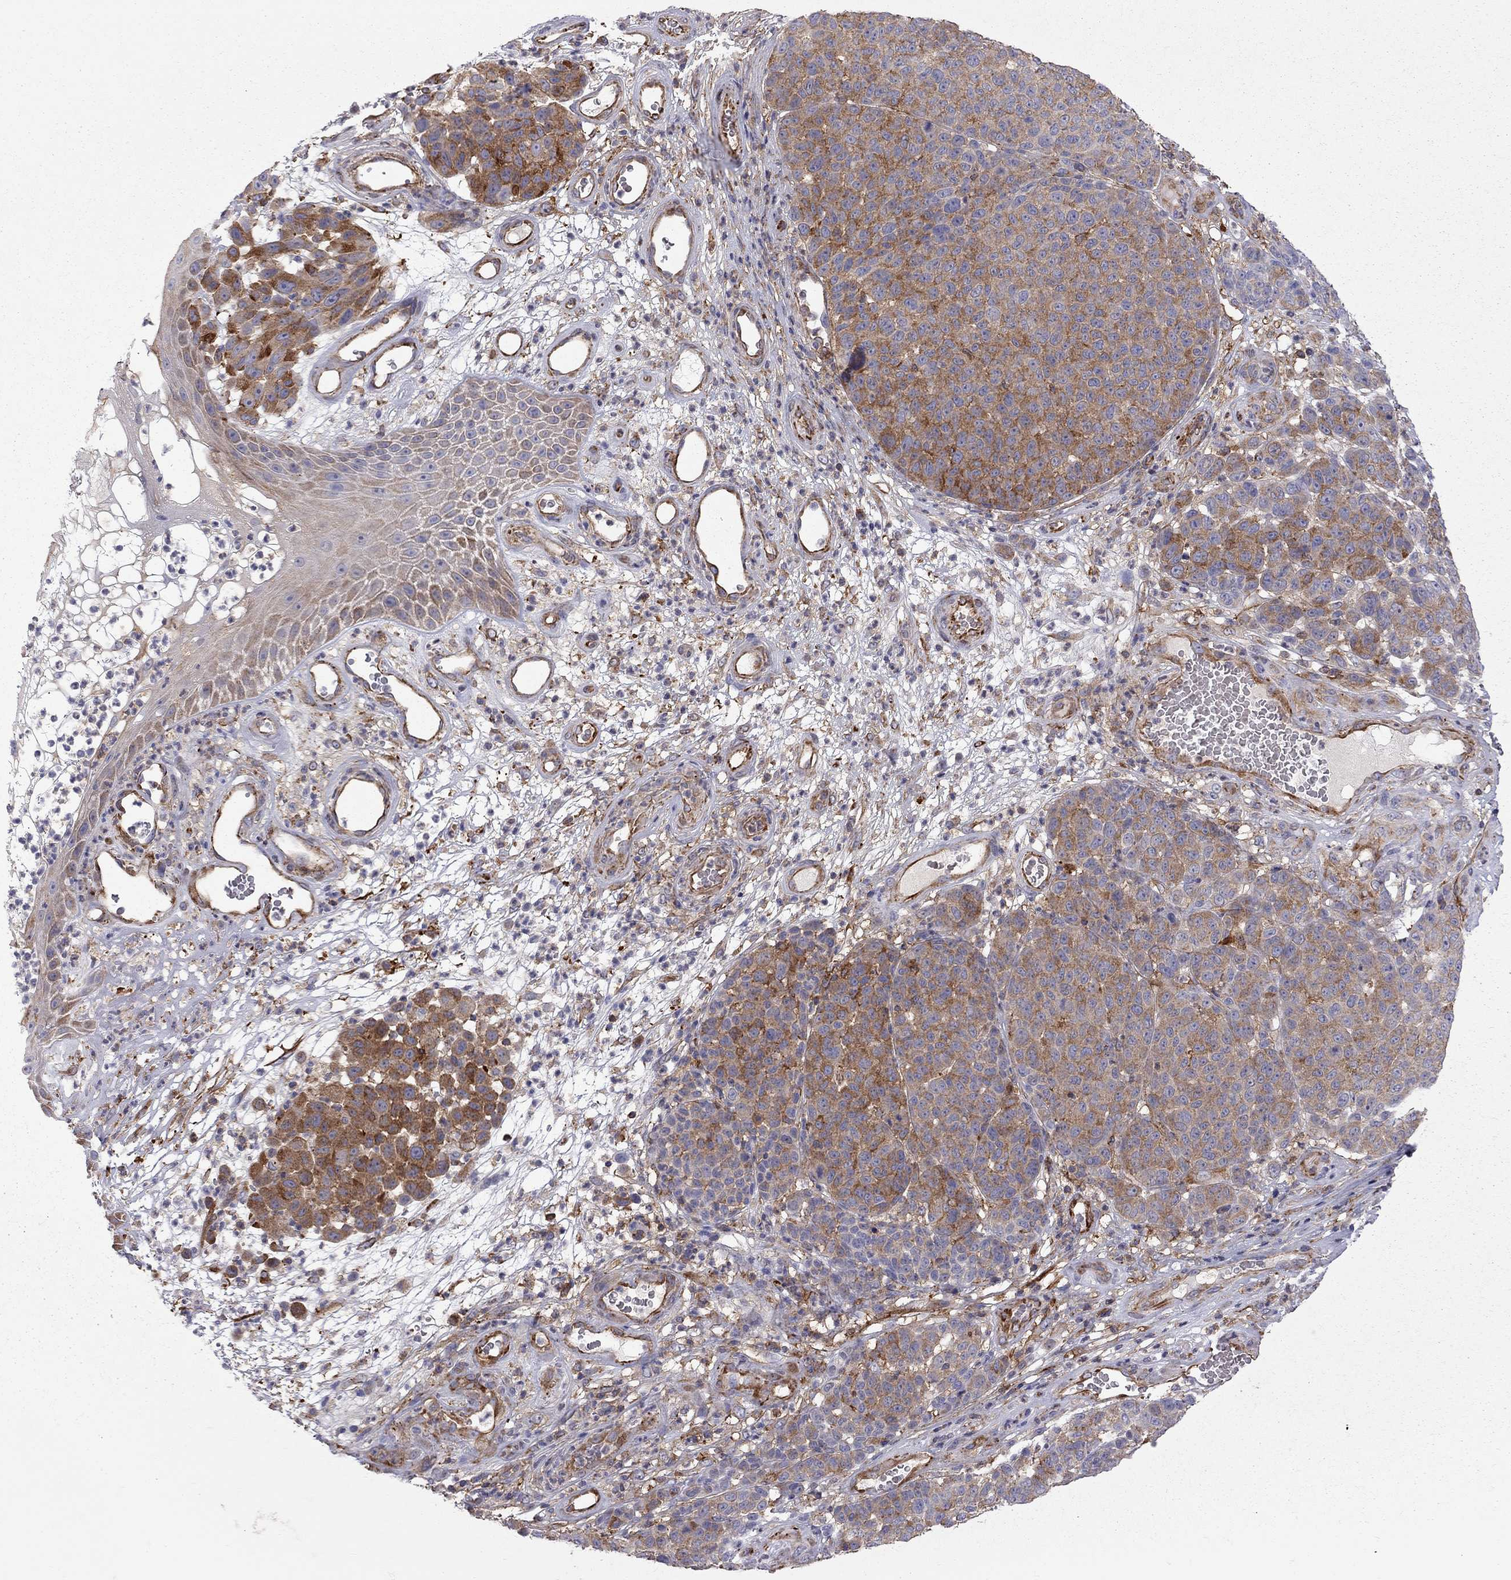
{"staining": {"intensity": "strong", "quantity": "<25%", "location": "cytoplasmic/membranous"}, "tissue": "melanoma", "cell_type": "Tumor cells", "image_type": "cancer", "snomed": [{"axis": "morphology", "description": "Malignant melanoma, NOS"}, {"axis": "topography", "description": "Skin"}], "caption": "Tumor cells exhibit medium levels of strong cytoplasmic/membranous expression in approximately <25% of cells in malignant melanoma. The staining was performed using DAB (3,3'-diaminobenzidine), with brown indicating positive protein expression. Nuclei are stained blue with hematoxylin.", "gene": "EIF4E3", "patient": {"sex": "male", "age": 59}}